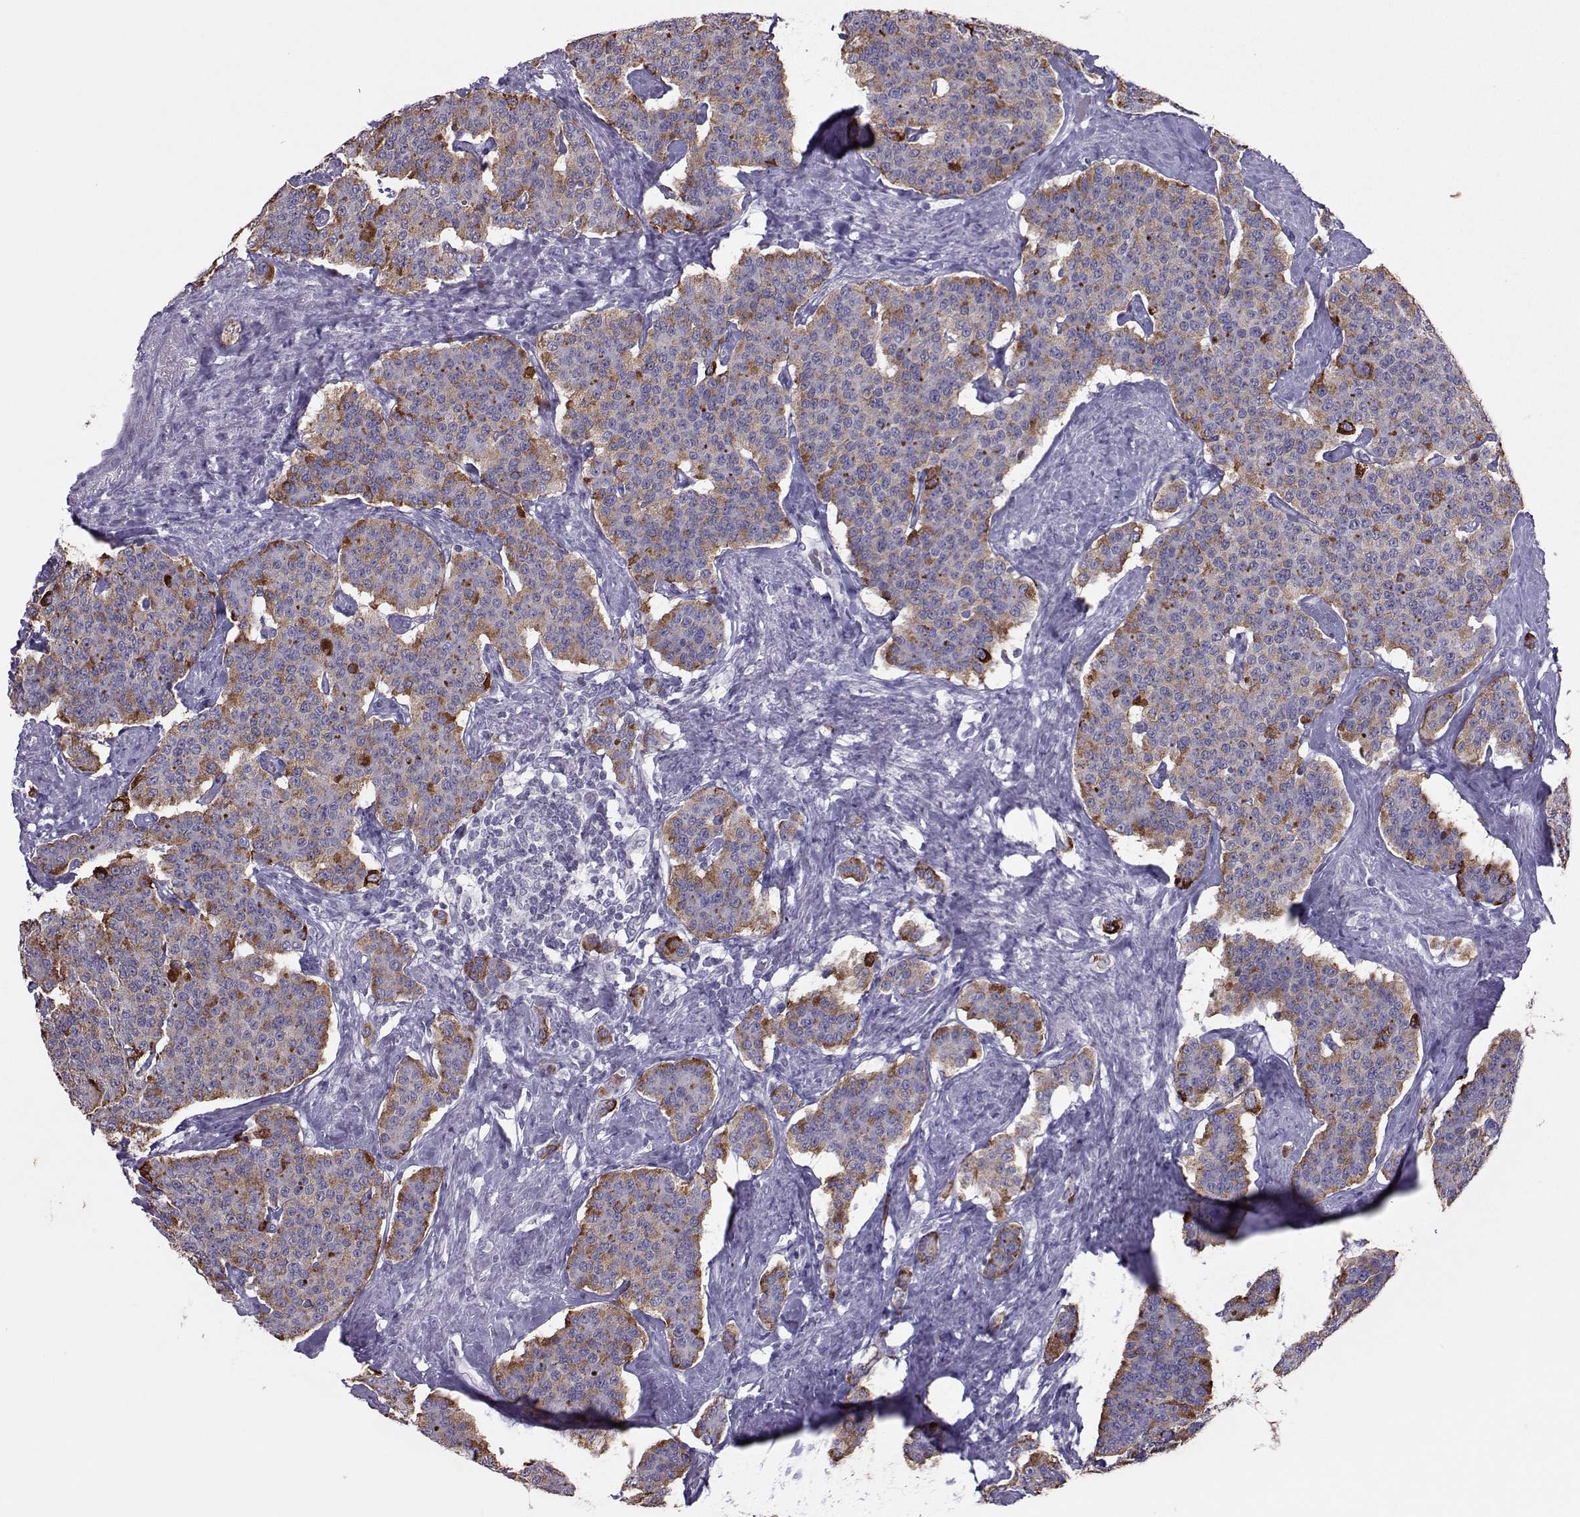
{"staining": {"intensity": "moderate", "quantity": "<25%", "location": "cytoplasmic/membranous"}, "tissue": "carcinoid", "cell_type": "Tumor cells", "image_type": "cancer", "snomed": [{"axis": "morphology", "description": "Carcinoid, malignant, NOS"}, {"axis": "topography", "description": "Small intestine"}], "caption": "An IHC photomicrograph of tumor tissue is shown. Protein staining in brown labels moderate cytoplasmic/membranous positivity in malignant carcinoid within tumor cells.", "gene": "TRPM7", "patient": {"sex": "female", "age": 58}}